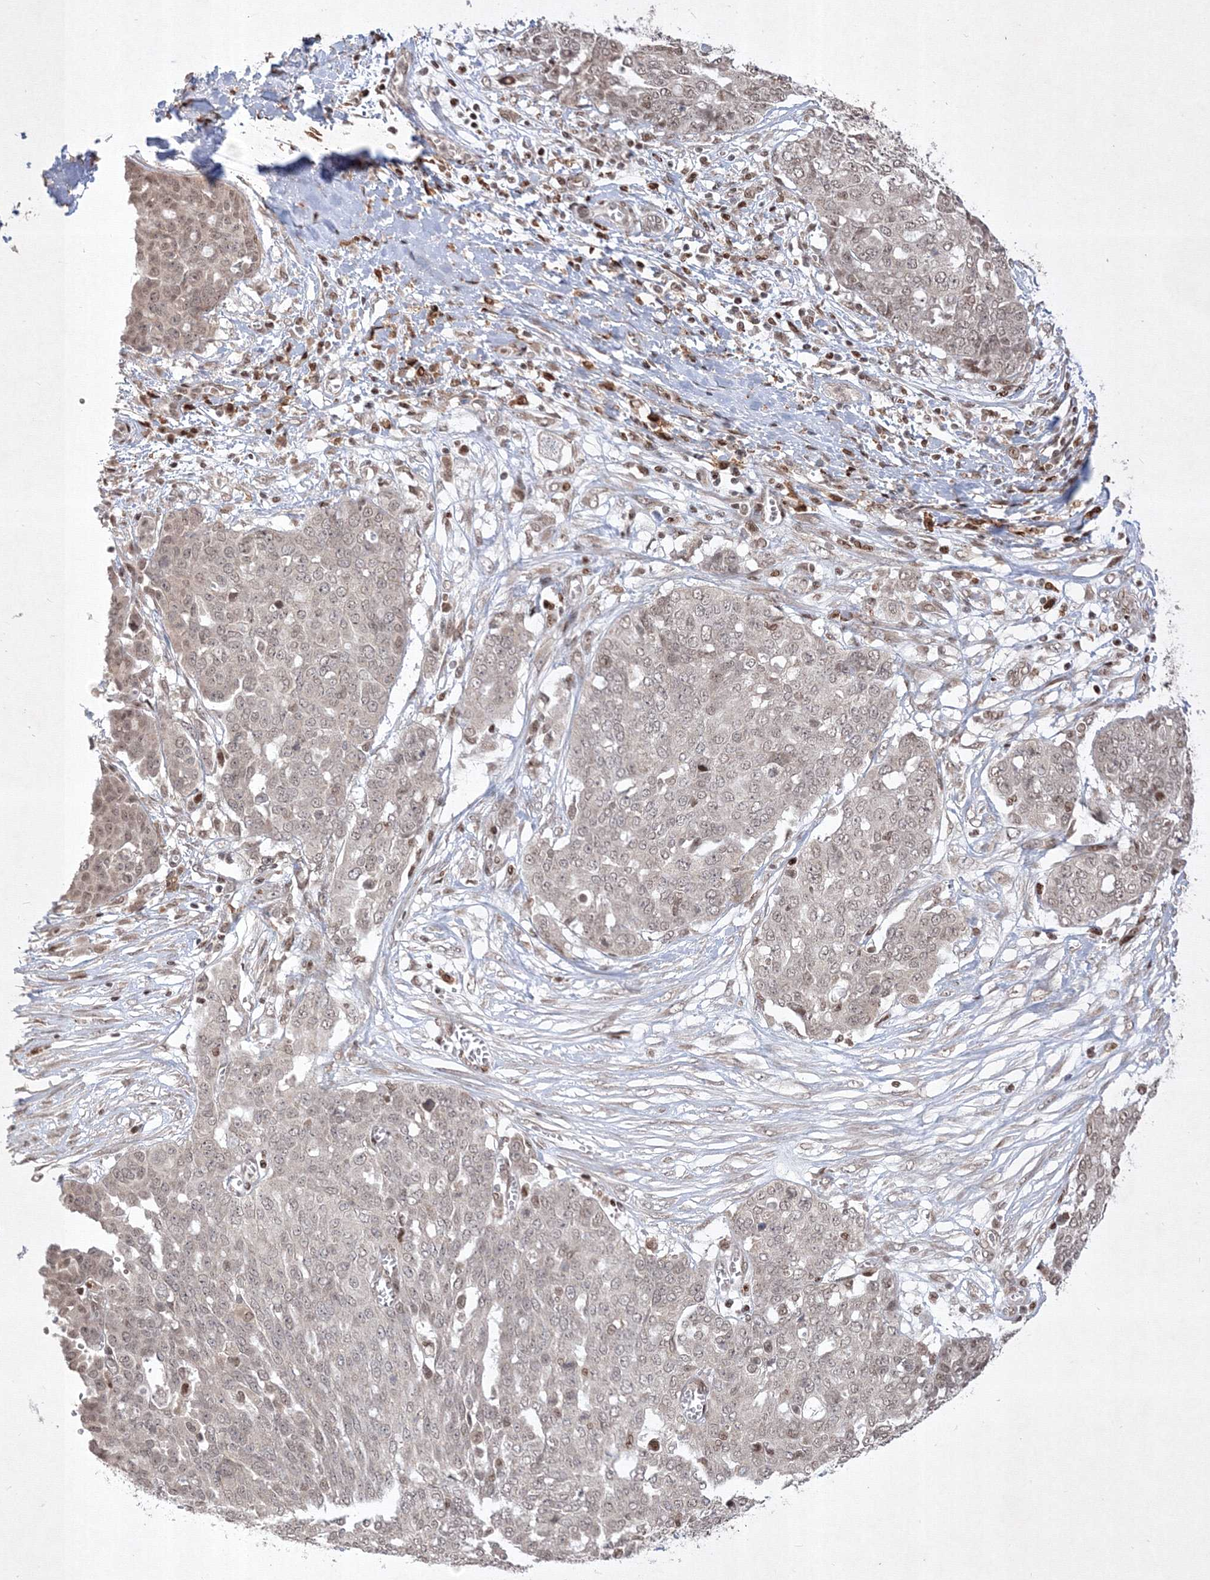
{"staining": {"intensity": "weak", "quantity": "25%-75%", "location": "nuclear"}, "tissue": "ovarian cancer", "cell_type": "Tumor cells", "image_type": "cancer", "snomed": [{"axis": "morphology", "description": "Cystadenocarcinoma, serous, NOS"}, {"axis": "topography", "description": "Soft tissue"}, {"axis": "topography", "description": "Ovary"}], "caption": "Tumor cells display weak nuclear expression in about 25%-75% of cells in ovarian serous cystadenocarcinoma. The protein of interest is shown in brown color, while the nuclei are stained blue.", "gene": "TAB1", "patient": {"sex": "female", "age": 57}}